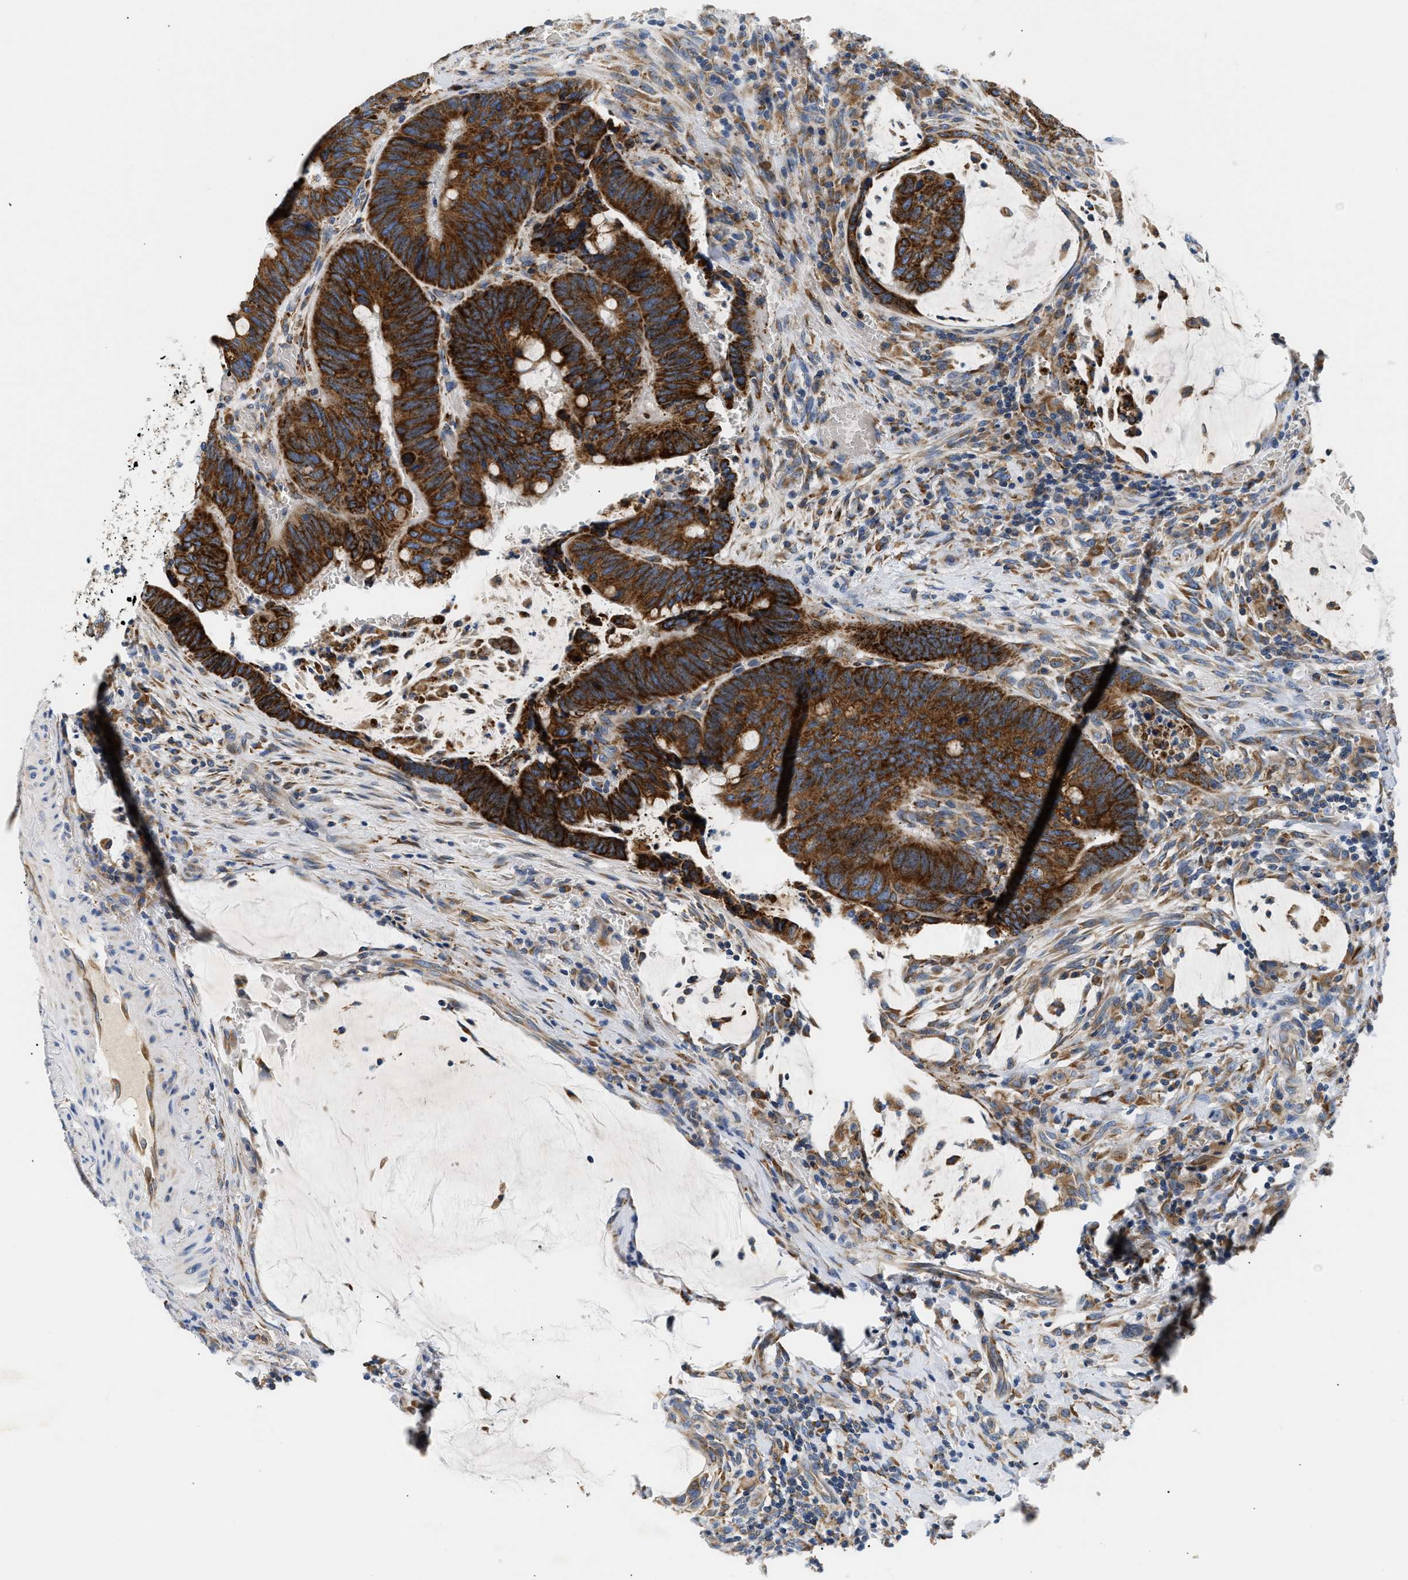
{"staining": {"intensity": "strong", "quantity": ">75%", "location": "cytoplasmic/membranous"}, "tissue": "colorectal cancer", "cell_type": "Tumor cells", "image_type": "cancer", "snomed": [{"axis": "morphology", "description": "Normal tissue, NOS"}, {"axis": "morphology", "description": "Adenocarcinoma, NOS"}, {"axis": "topography", "description": "Rectum"}, {"axis": "topography", "description": "Peripheral nerve tissue"}], "caption": "Immunohistochemical staining of human adenocarcinoma (colorectal) reveals high levels of strong cytoplasmic/membranous protein expression in about >75% of tumor cells.", "gene": "HDHD3", "patient": {"sex": "male", "age": 92}}